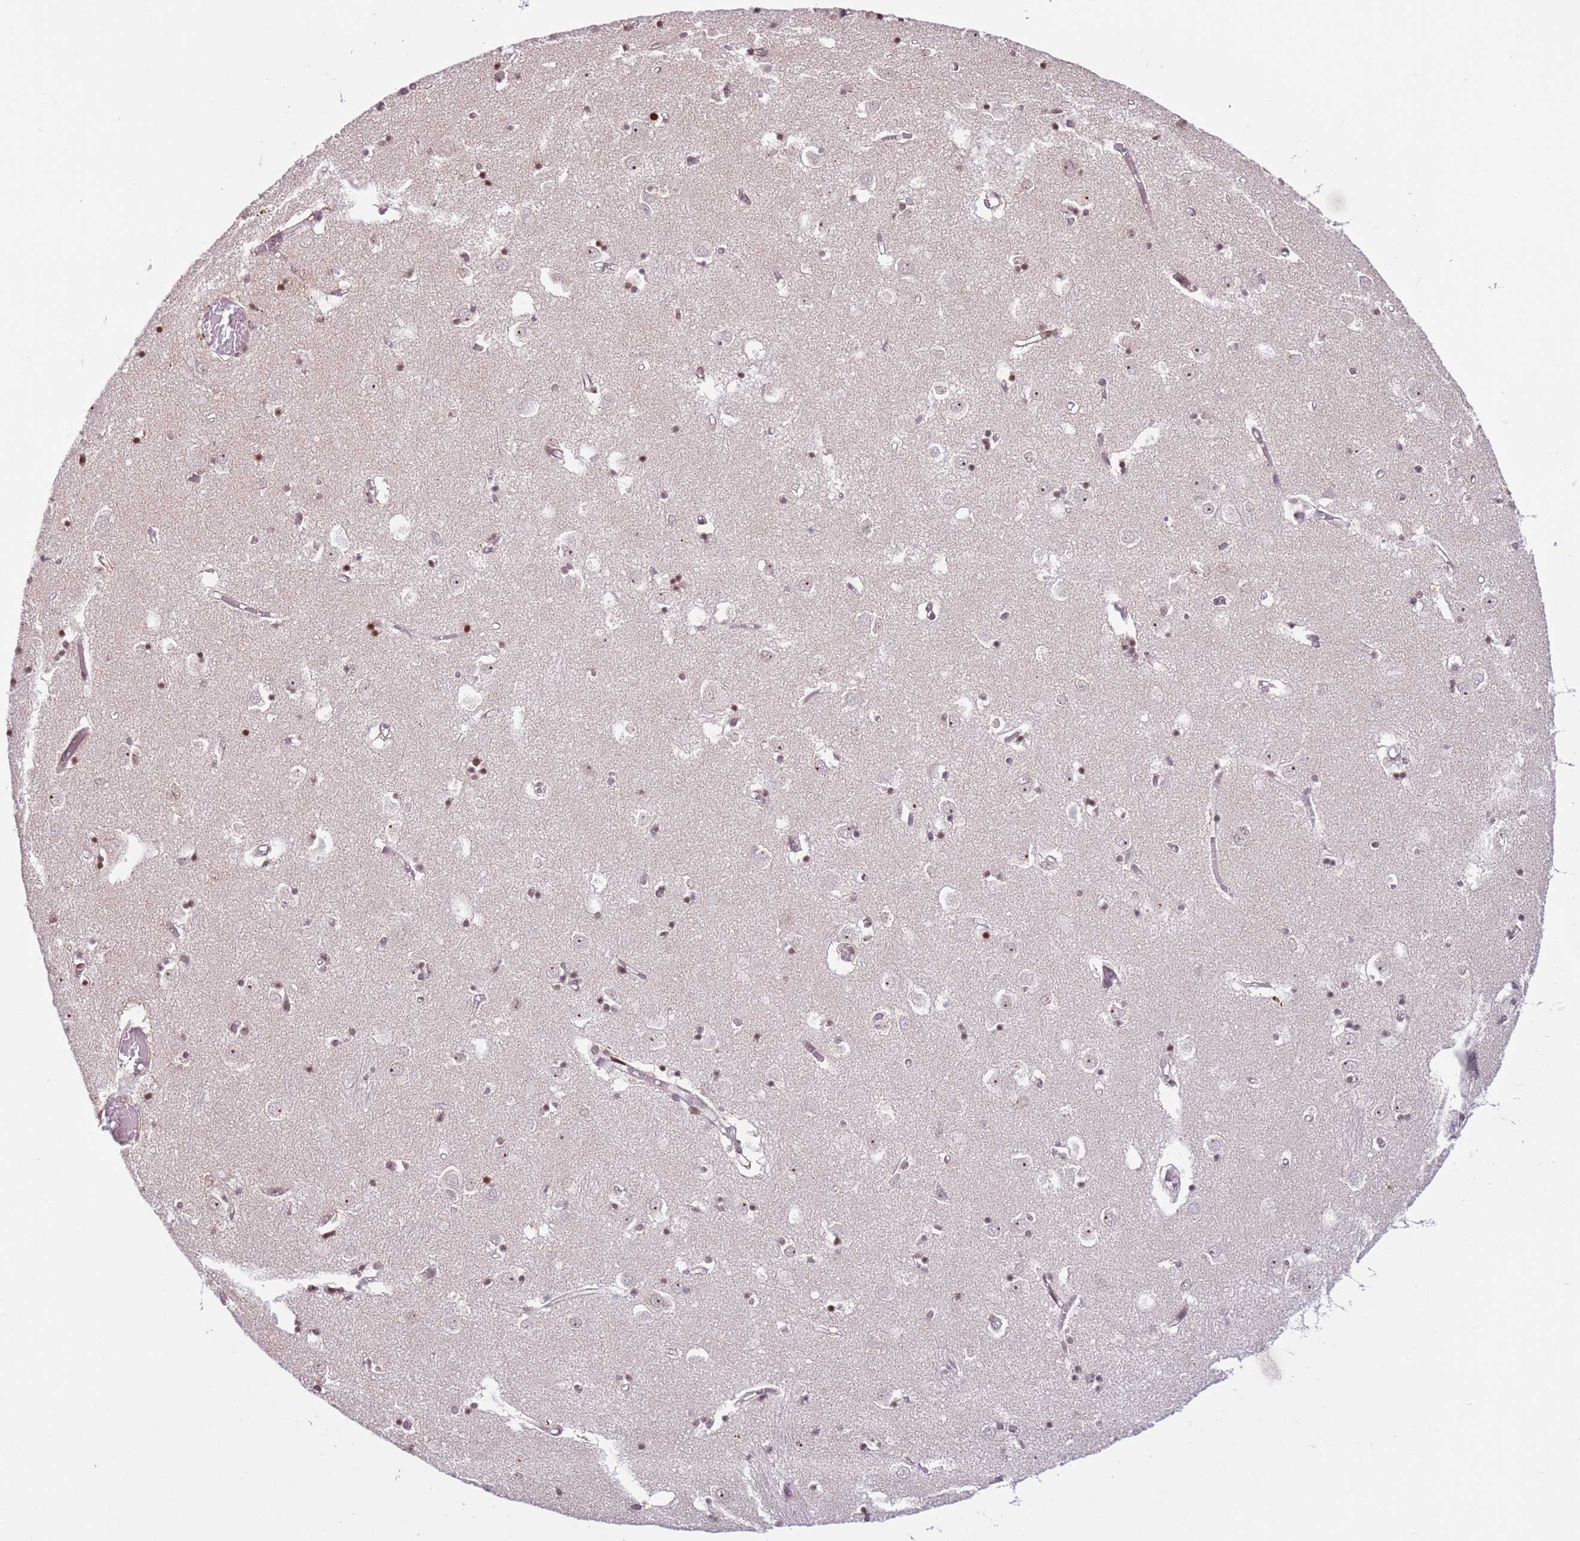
{"staining": {"intensity": "weak", "quantity": "25%-75%", "location": "nuclear"}, "tissue": "caudate", "cell_type": "Glial cells", "image_type": "normal", "snomed": [{"axis": "morphology", "description": "Normal tissue, NOS"}, {"axis": "topography", "description": "Lateral ventricle wall"}], "caption": "IHC staining of normal caudate, which shows low levels of weak nuclear staining in about 25%-75% of glial cells indicating weak nuclear protein staining. The staining was performed using DAB (3,3'-diaminobenzidine) (brown) for protein detection and nuclei were counterstained in hematoxylin (blue).", "gene": "SCAF1", "patient": {"sex": "male", "age": 70}}